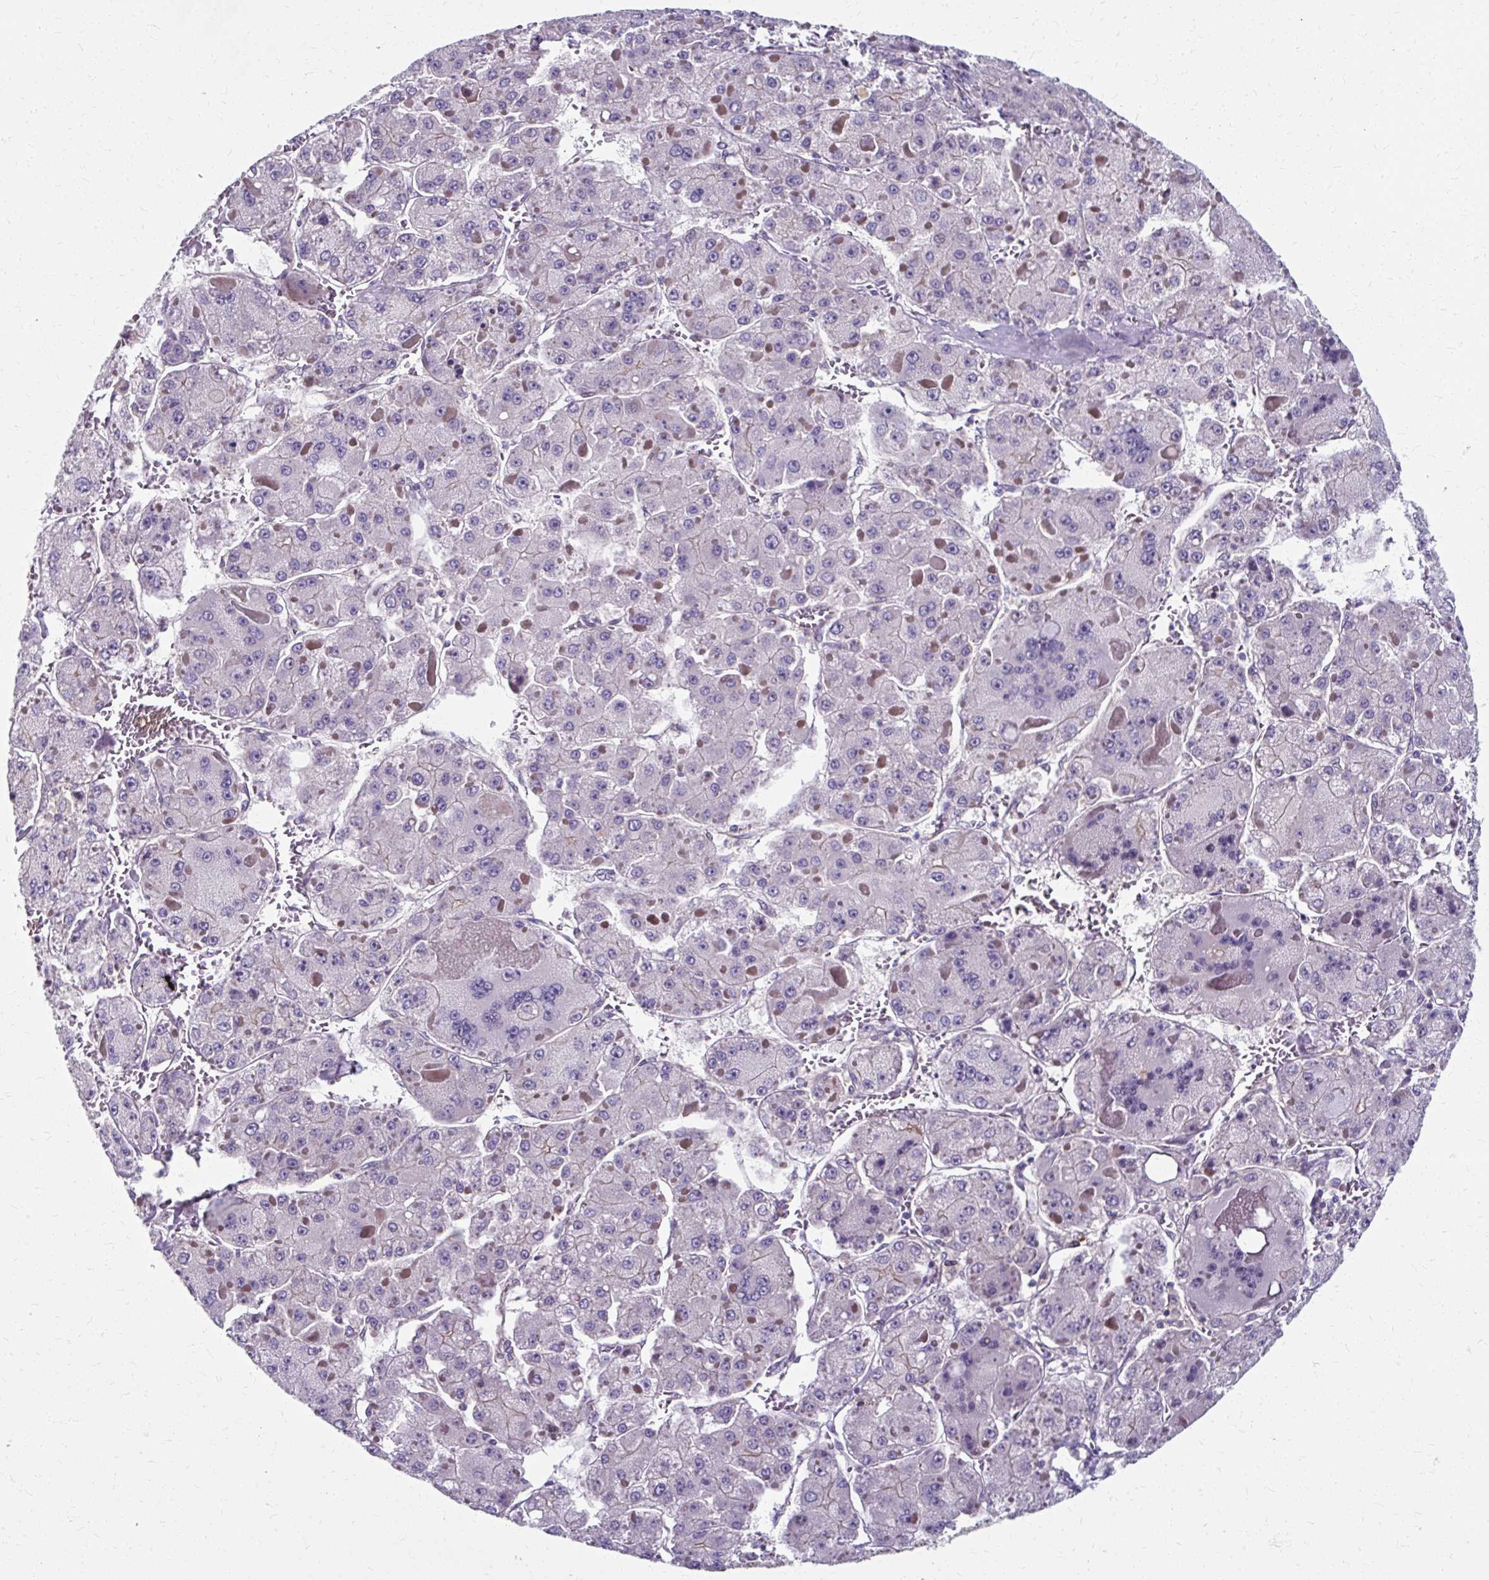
{"staining": {"intensity": "negative", "quantity": "none", "location": "none"}, "tissue": "liver cancer", "cell_type": "Tumor cells", "image_type": "cancer", "snomed": [{"axis": "morphology", "description": "Carcinoma, Hepatocellular, NOS"}, {"axis": "topography", "description": "Liver"}], "caption": "Liver hepatocellular carcinoma was stained to show a protein in brown. There is no significant expression in tumor cells.", "gene": "ZNF555", "patient": {"sex": "female", "age": 73}}